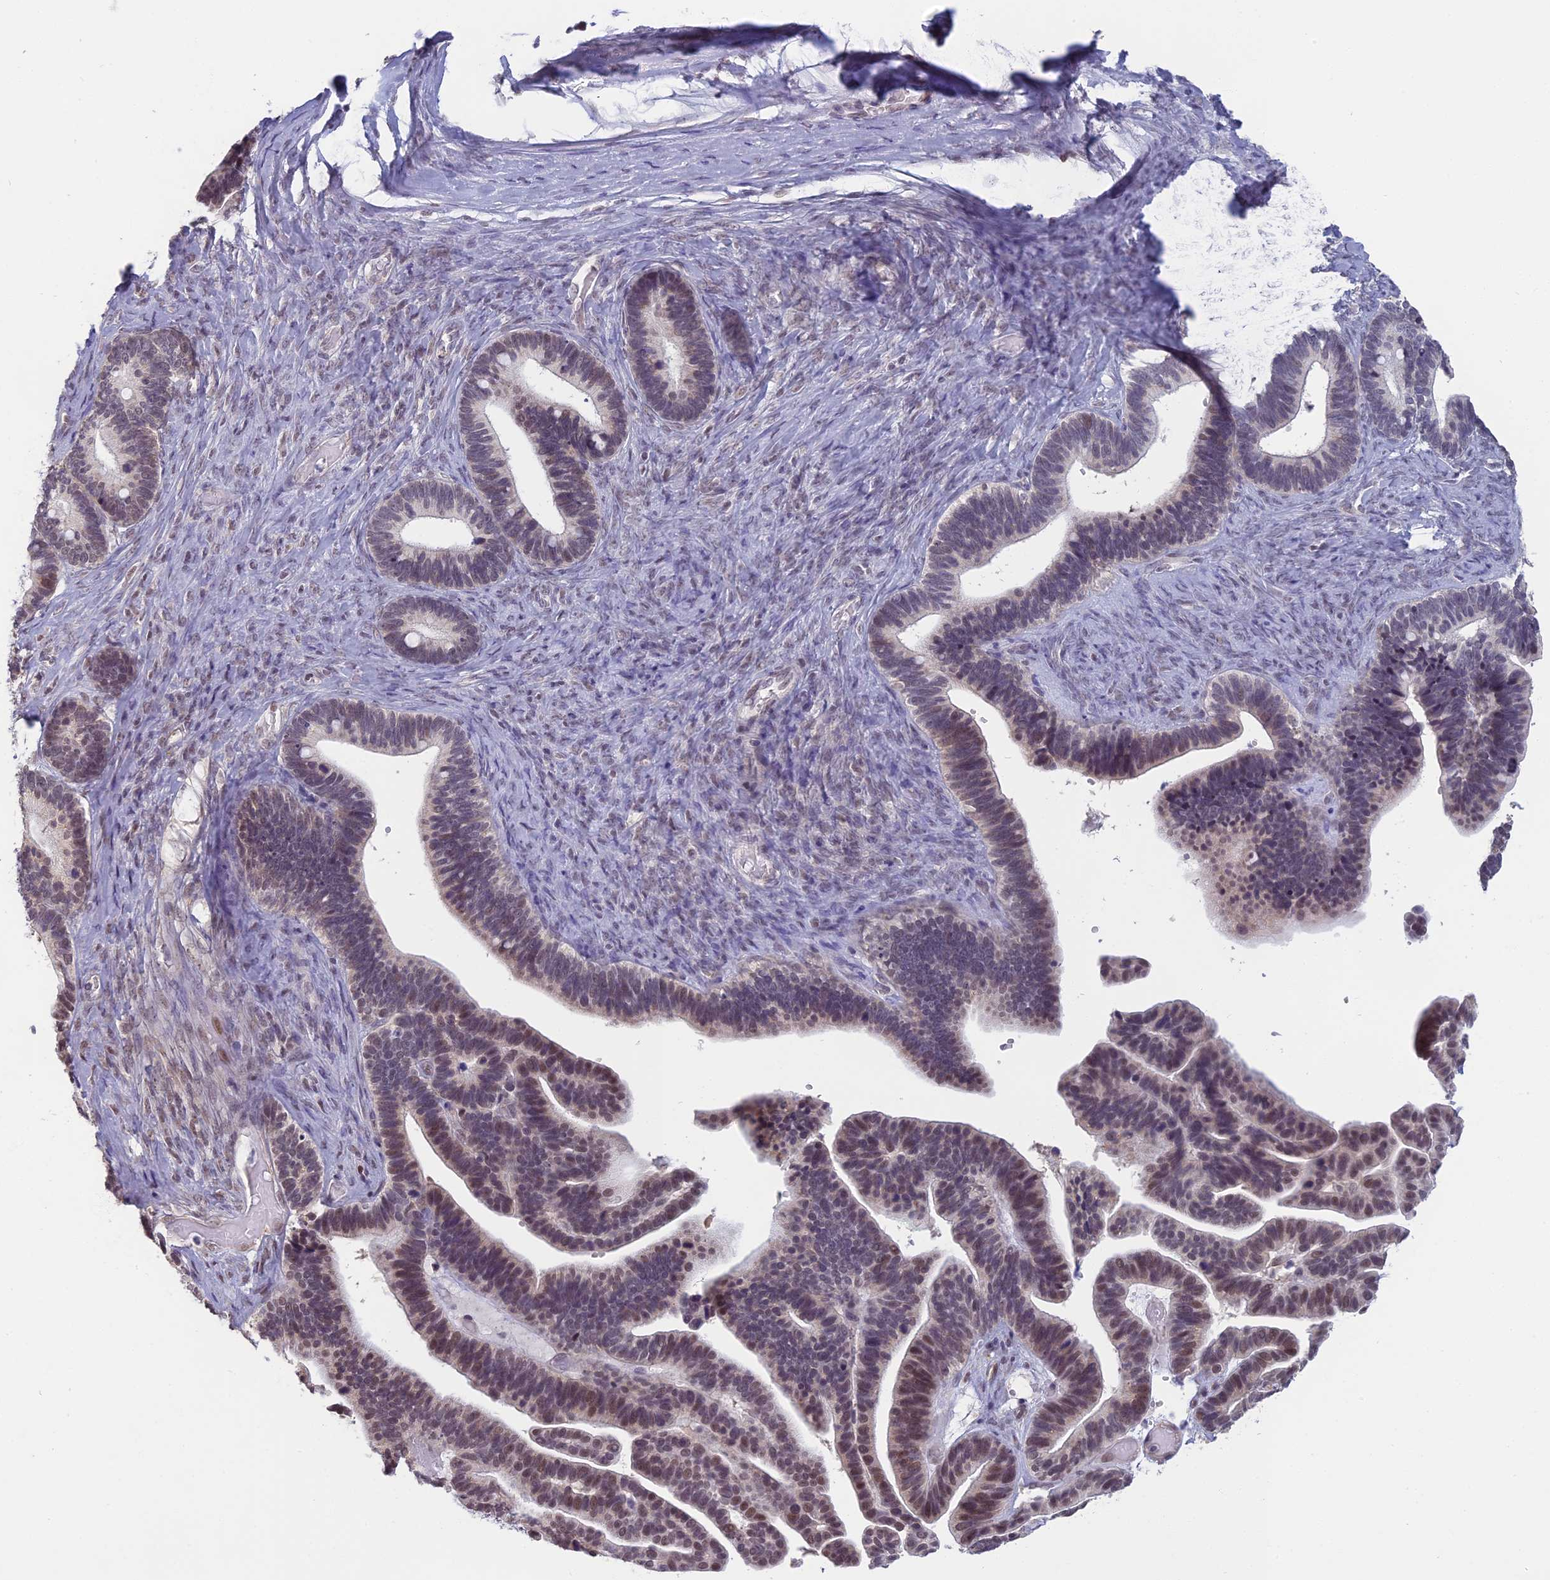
{"staining": {"intensity": "weak", "quantity": "25%-75%", "location": "nuclear"}, "tissue": "ovarian cancer", "cell_type": "Tumor cells", "image_type": "cancer", "snomed": [{"axis": "morphology", "description": "Cystadenocarcinoma, serous, NOS"}, {"axis": "topography", "description": "Ovary"}], "caption": "This image exhibits IHC staining of serous cystadenocarcinoma (ovarian), with low weak nuclear expression in approximately 25%-75% of tumor cells.", "gene": "MORF4L1", "patient": {"sex": "female", "age": 56}}